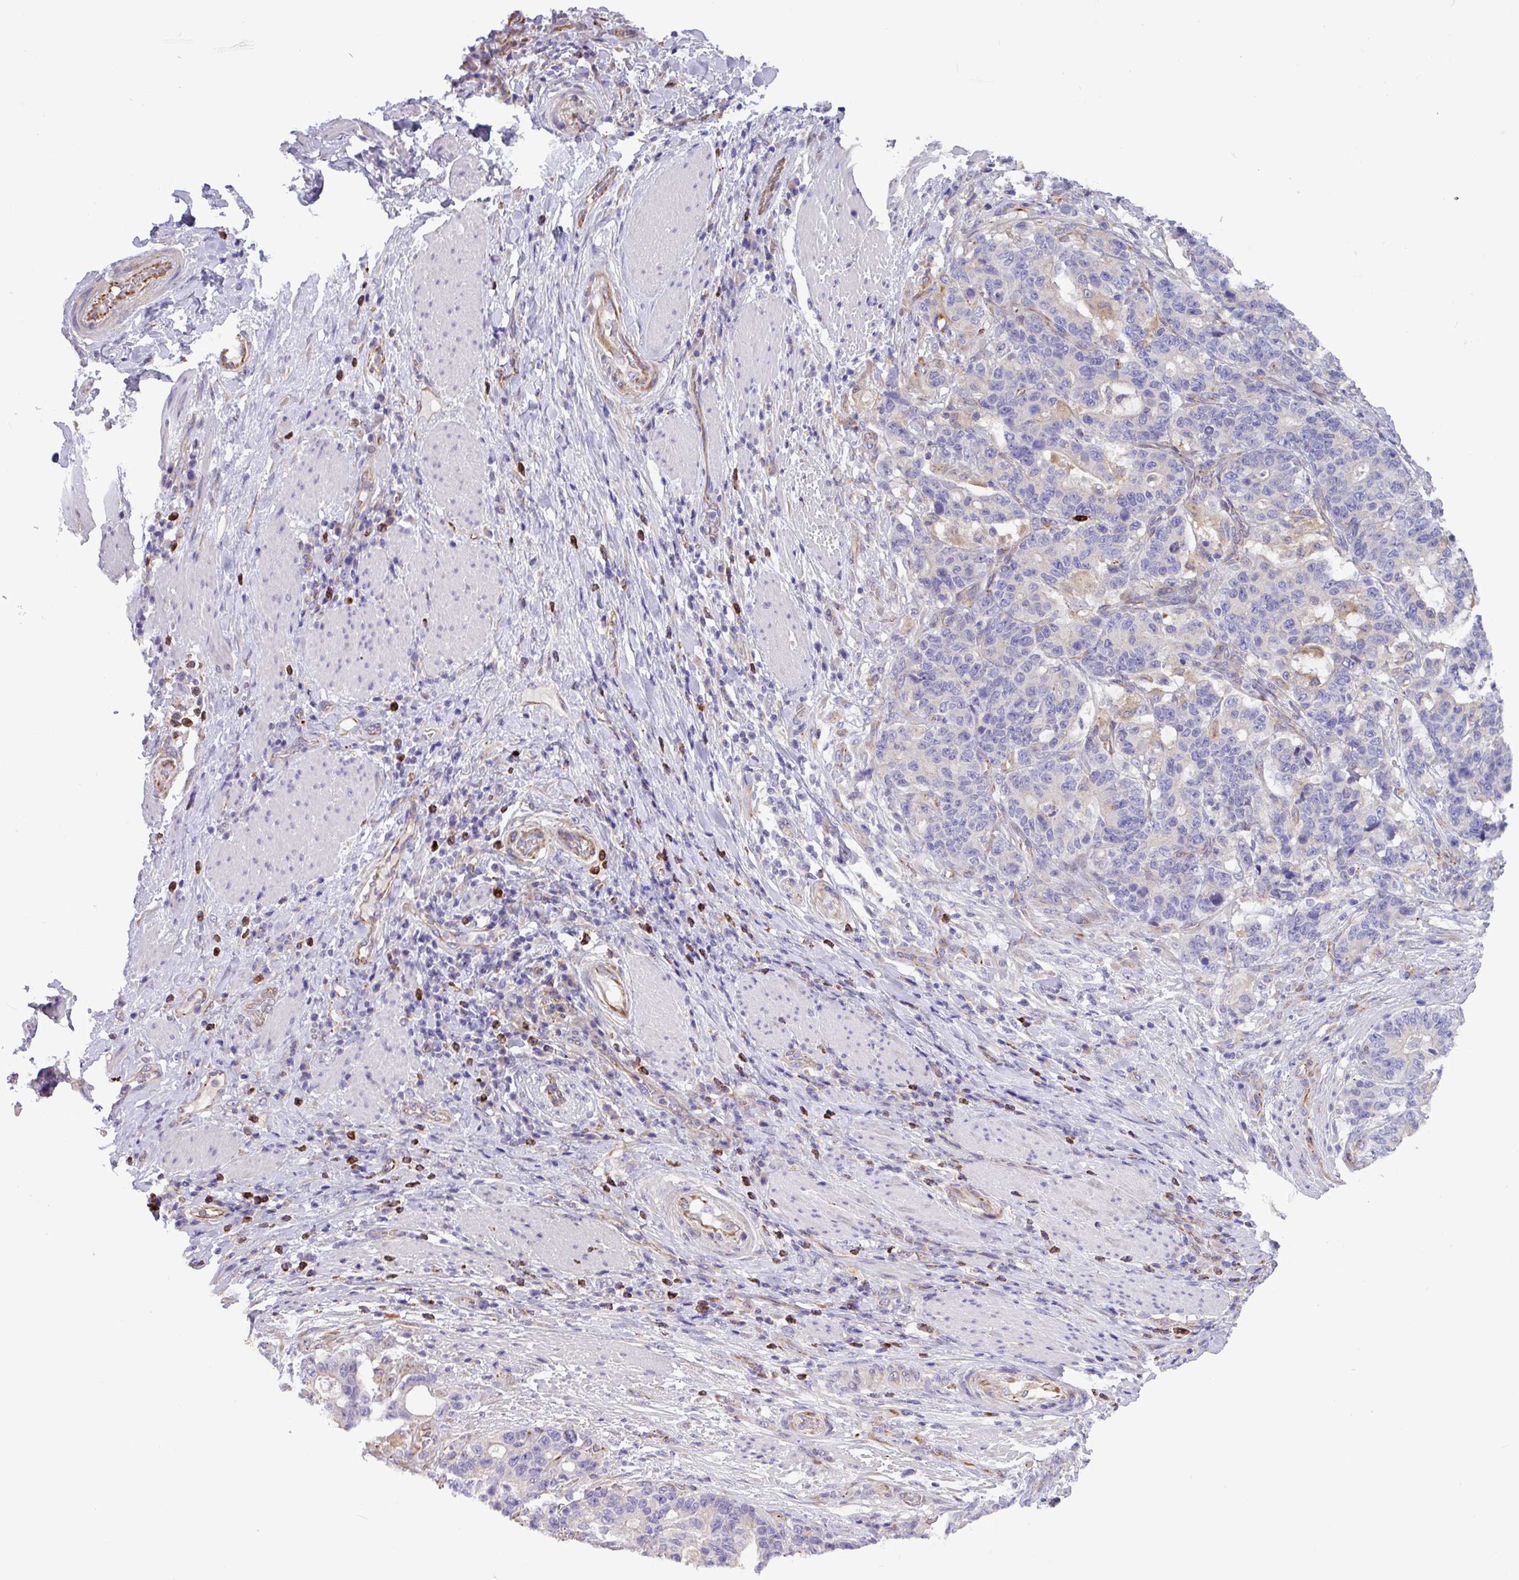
{"staining": {"intensity": "negative", "quantity": "none", "location": "none"}, "tissue": "stomach cancer", "cell_type": "Tumor cells", "image_type": "cancer", "snomed": [{"axis": "morphology", "description": "Normal tissue, NOS"}, {"axis": "morphology", "description": "Adenocarcinoma, NOS"}, {"axis": "topography", "description": "Stomach"}], "caption": "There is no significant staining in tumor cells of adenocarcinoma (stomach). Nuclei are stained in blue.", "gene": "MRM2", "patient": {"sex": "female", "age": 64}}